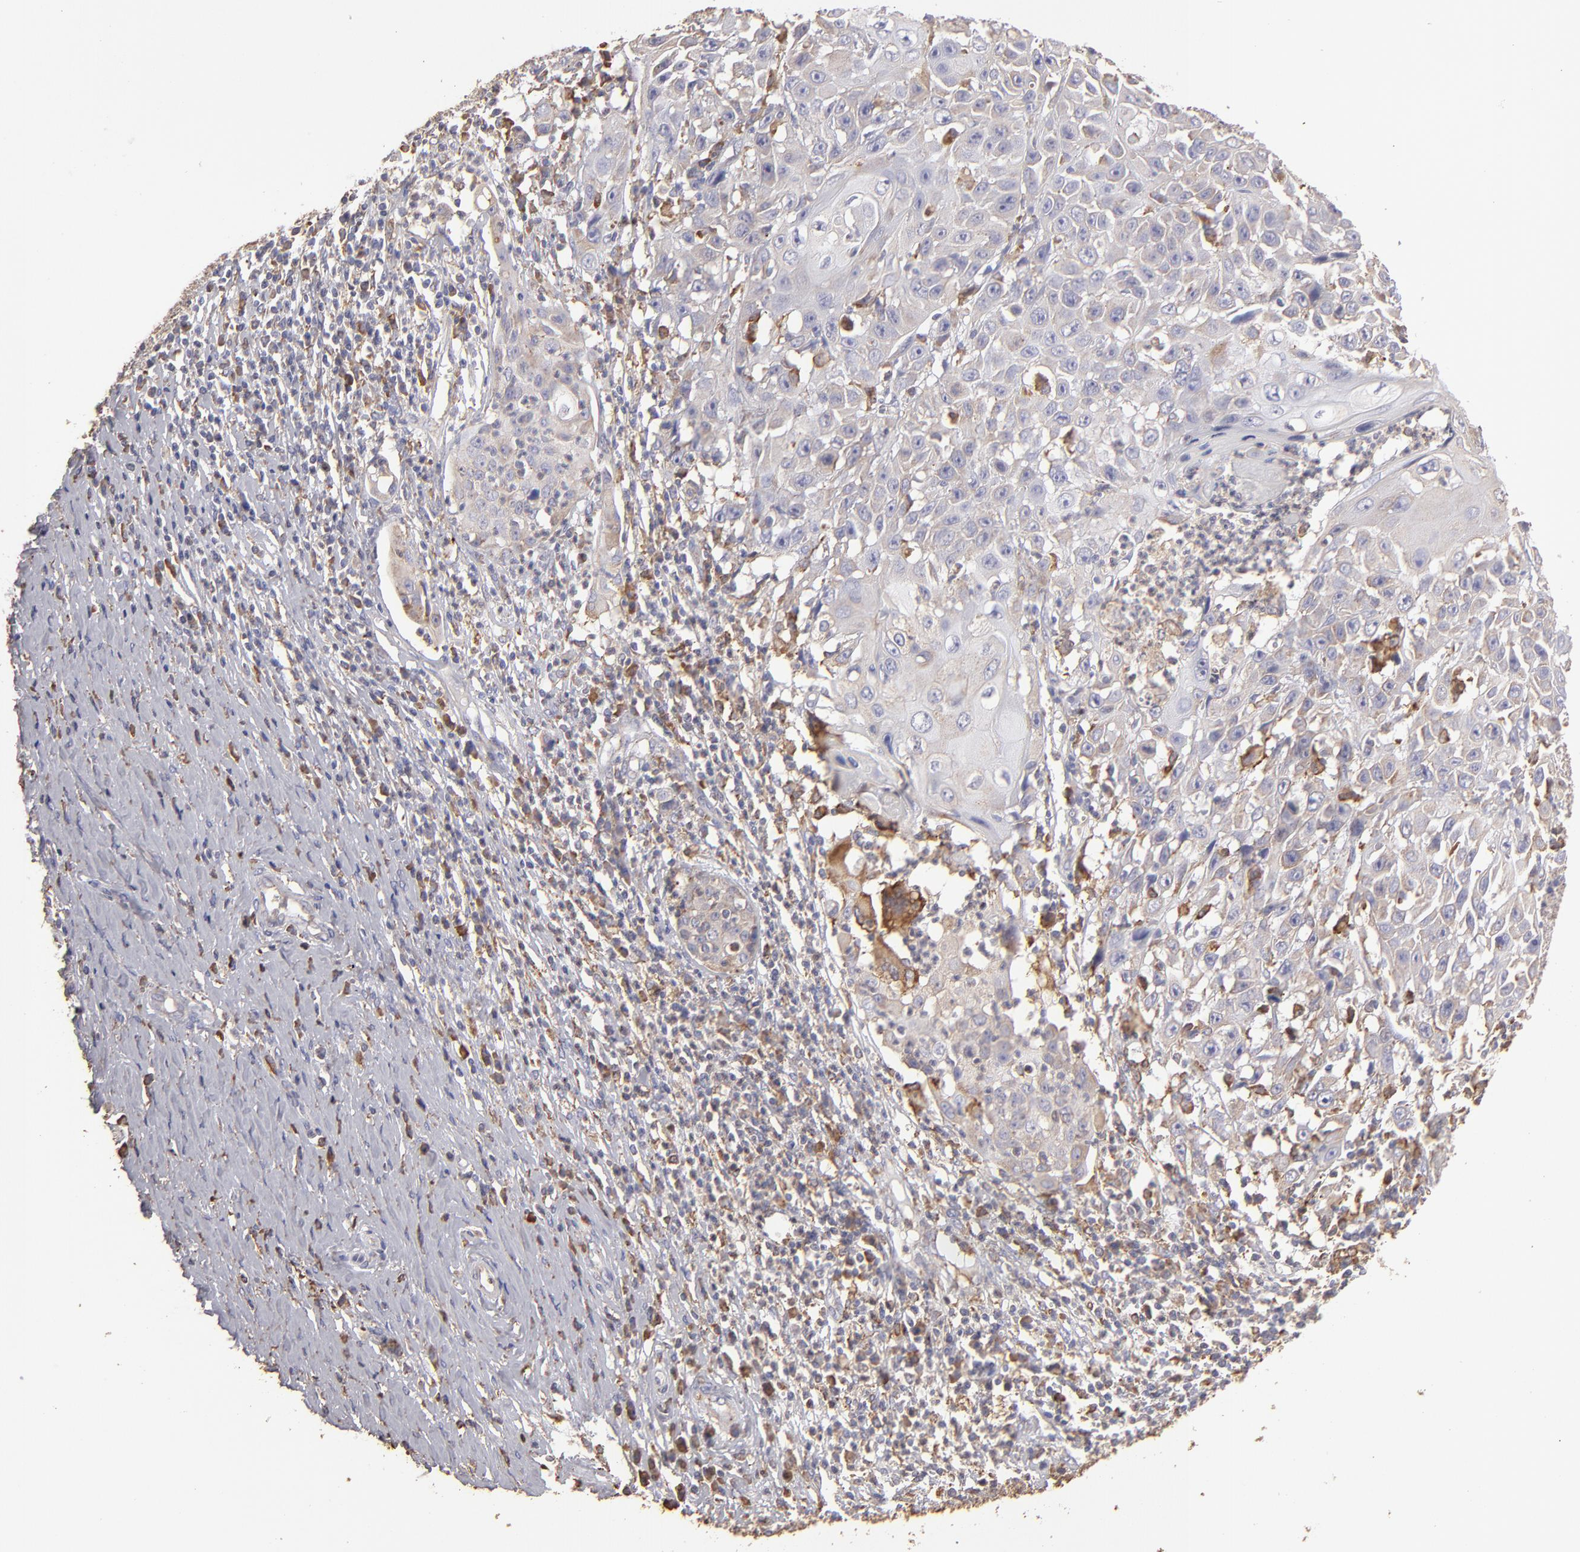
{"staining": {"intensity": "weak", "quantity": "25%-75%", "location": "cytoplasmic/membranous"}, "tissue": "cervical cancer", "cell_type": "Tumor cells", "image_type": "cancer", "snomed": [{"axis": "morphology", "description": "Squamous cell carcinoma, NOS"}, {"axis": "topography", "description": "Cervix"}], "caption": "IHC of human cervical cancer shows low levels of weak cytoplasmic/membranous positivity in approximately 25%-75% of tumor cells.", "gene": "CALR", "patient": {"sex": "female", "age": 39}}